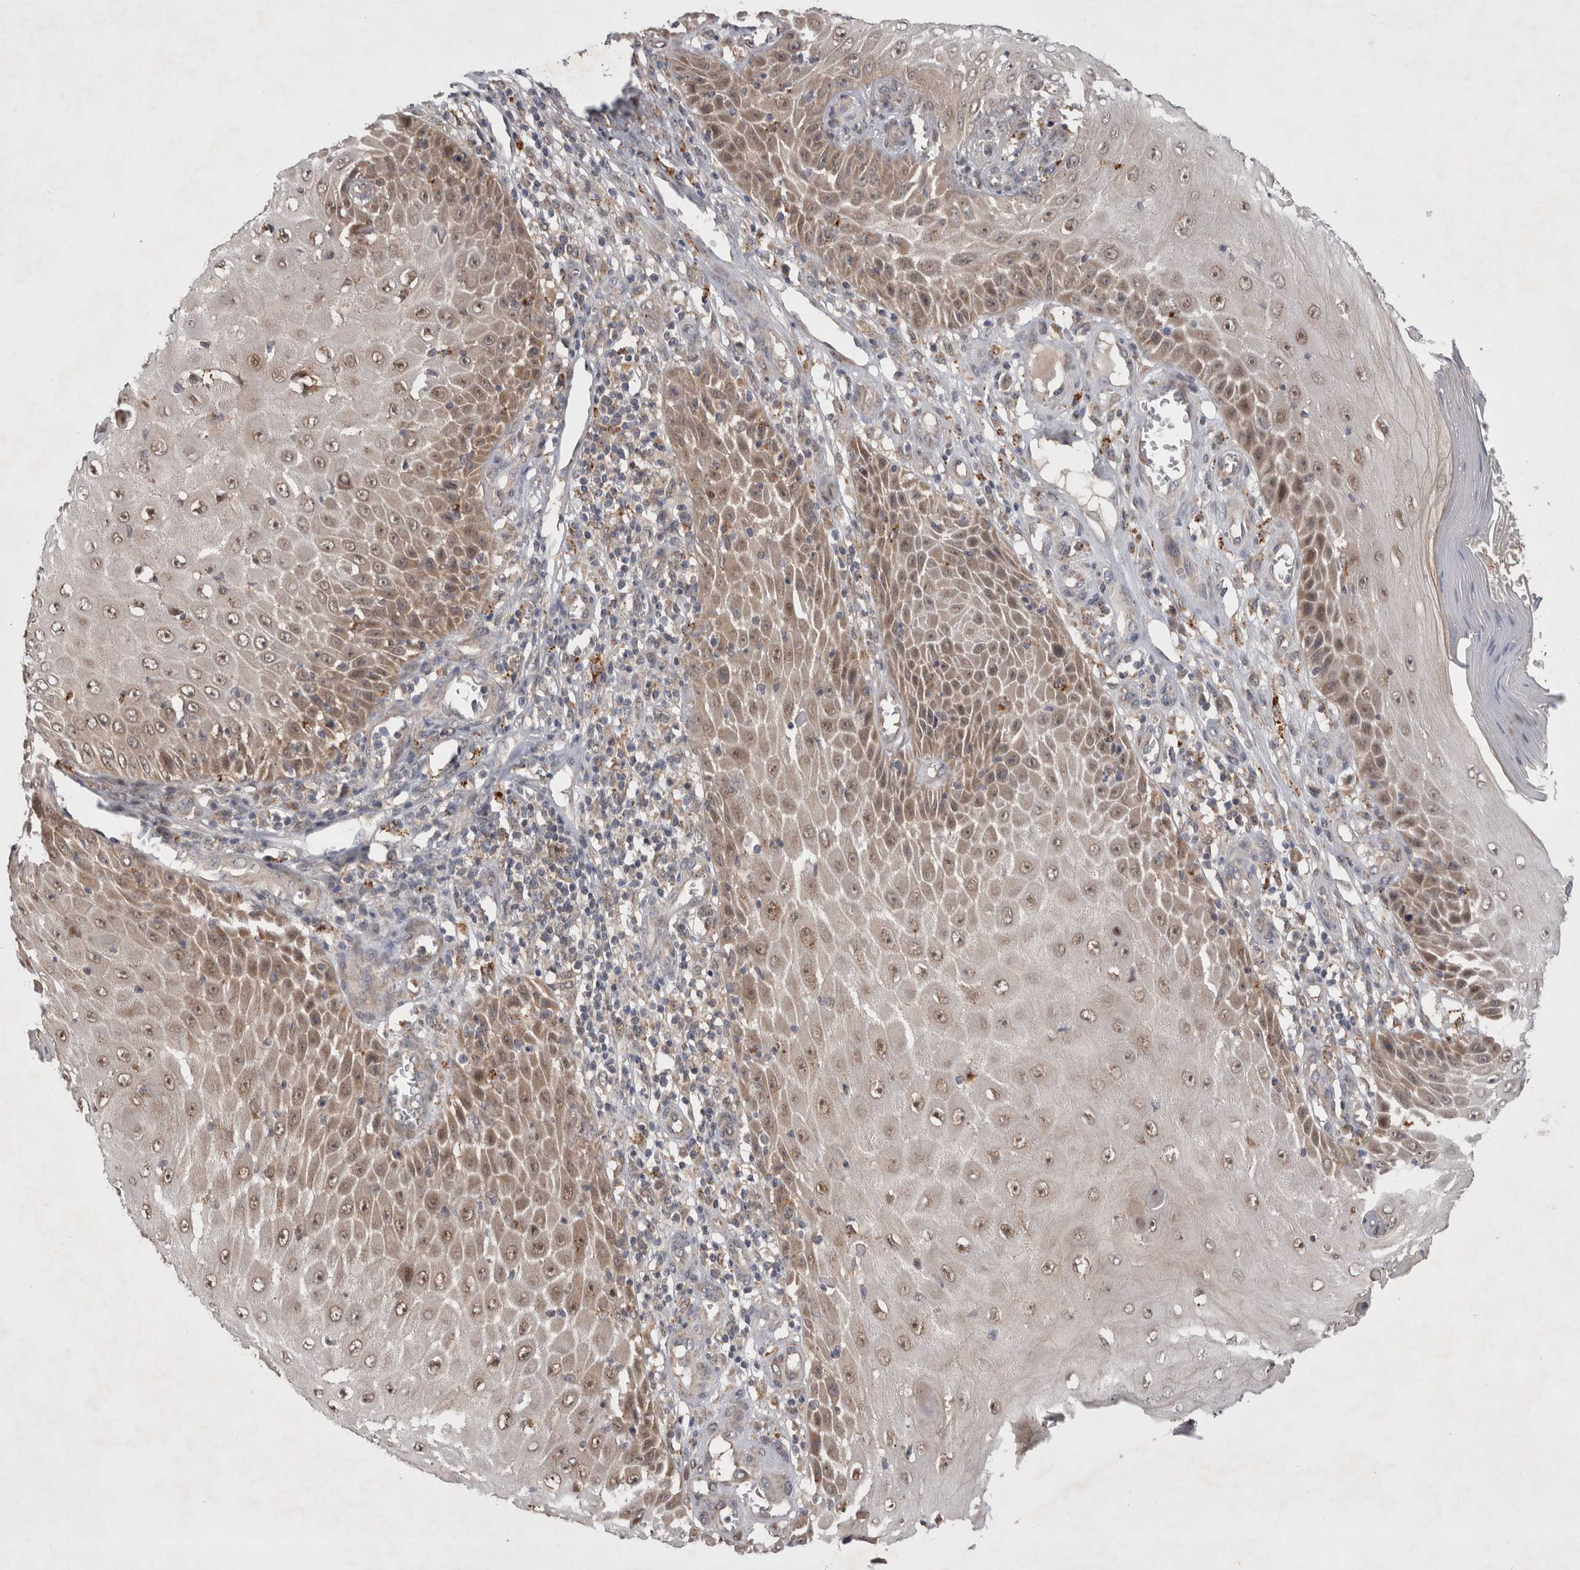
{"staining": {"intensity": "weak", "quantity": ">75%", "location": "cytoplasmic/membranous,nuclear"}, "tissue": "skin cancer", "cell_type": "Tumor cells", "image_type": "cancer", "snomed": [{"axis": "morphology", "description": "Squamous cell carcinoma, NOS"}, {"axis": "topography", "description": "Skin"}], "caption": "Skin cancer stained with a protein marker displays weak staining in tumor cells.", "gene": "MRPL37", "patient": {"sex": "female", "age": 73}}